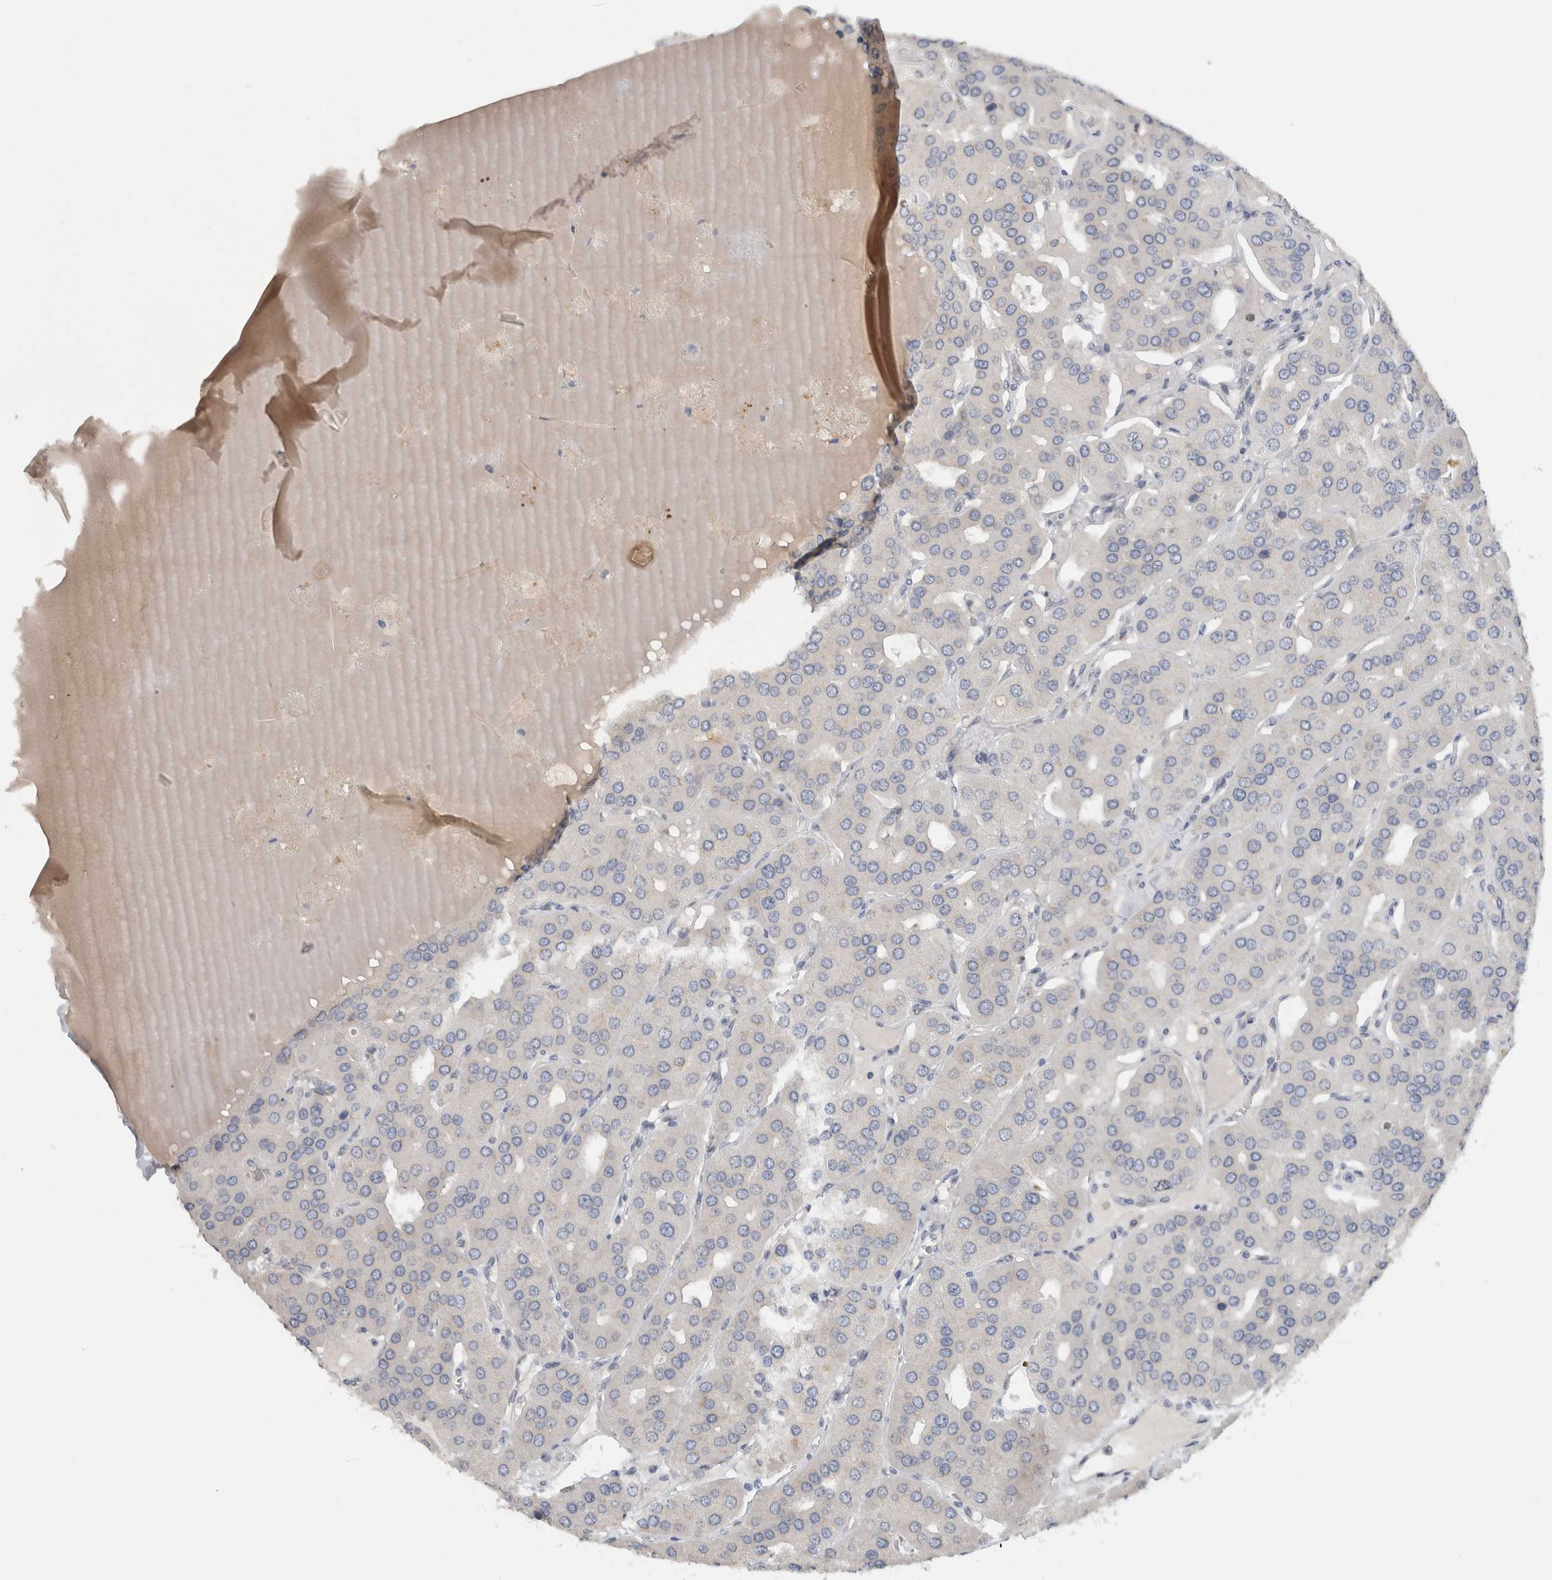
{"staining": {"intensity": "weak", "quantity": ">75%", "location": "cytoplasmic/membranous"}, "tissue": "parathyroid gland", "cell_type": "Glandular cells", "image_type": "normal", "snomed": [{"axis": "morphology", "description": "Normal tissue, NOS"}, {"axis": "morphology", "description": "Adenoma, NOS"}, {"axis": "topography", "description": "Parathyroid gland"}], "caption": "Immunohistochemistry (IHC) of benign human parathyroid gland displays low levels of weak cytoplasmic/membranous expression in approximately >75% of glandular cells.", "gene": "MGAT1", "patient": {"sex": "female", "age": 86}}